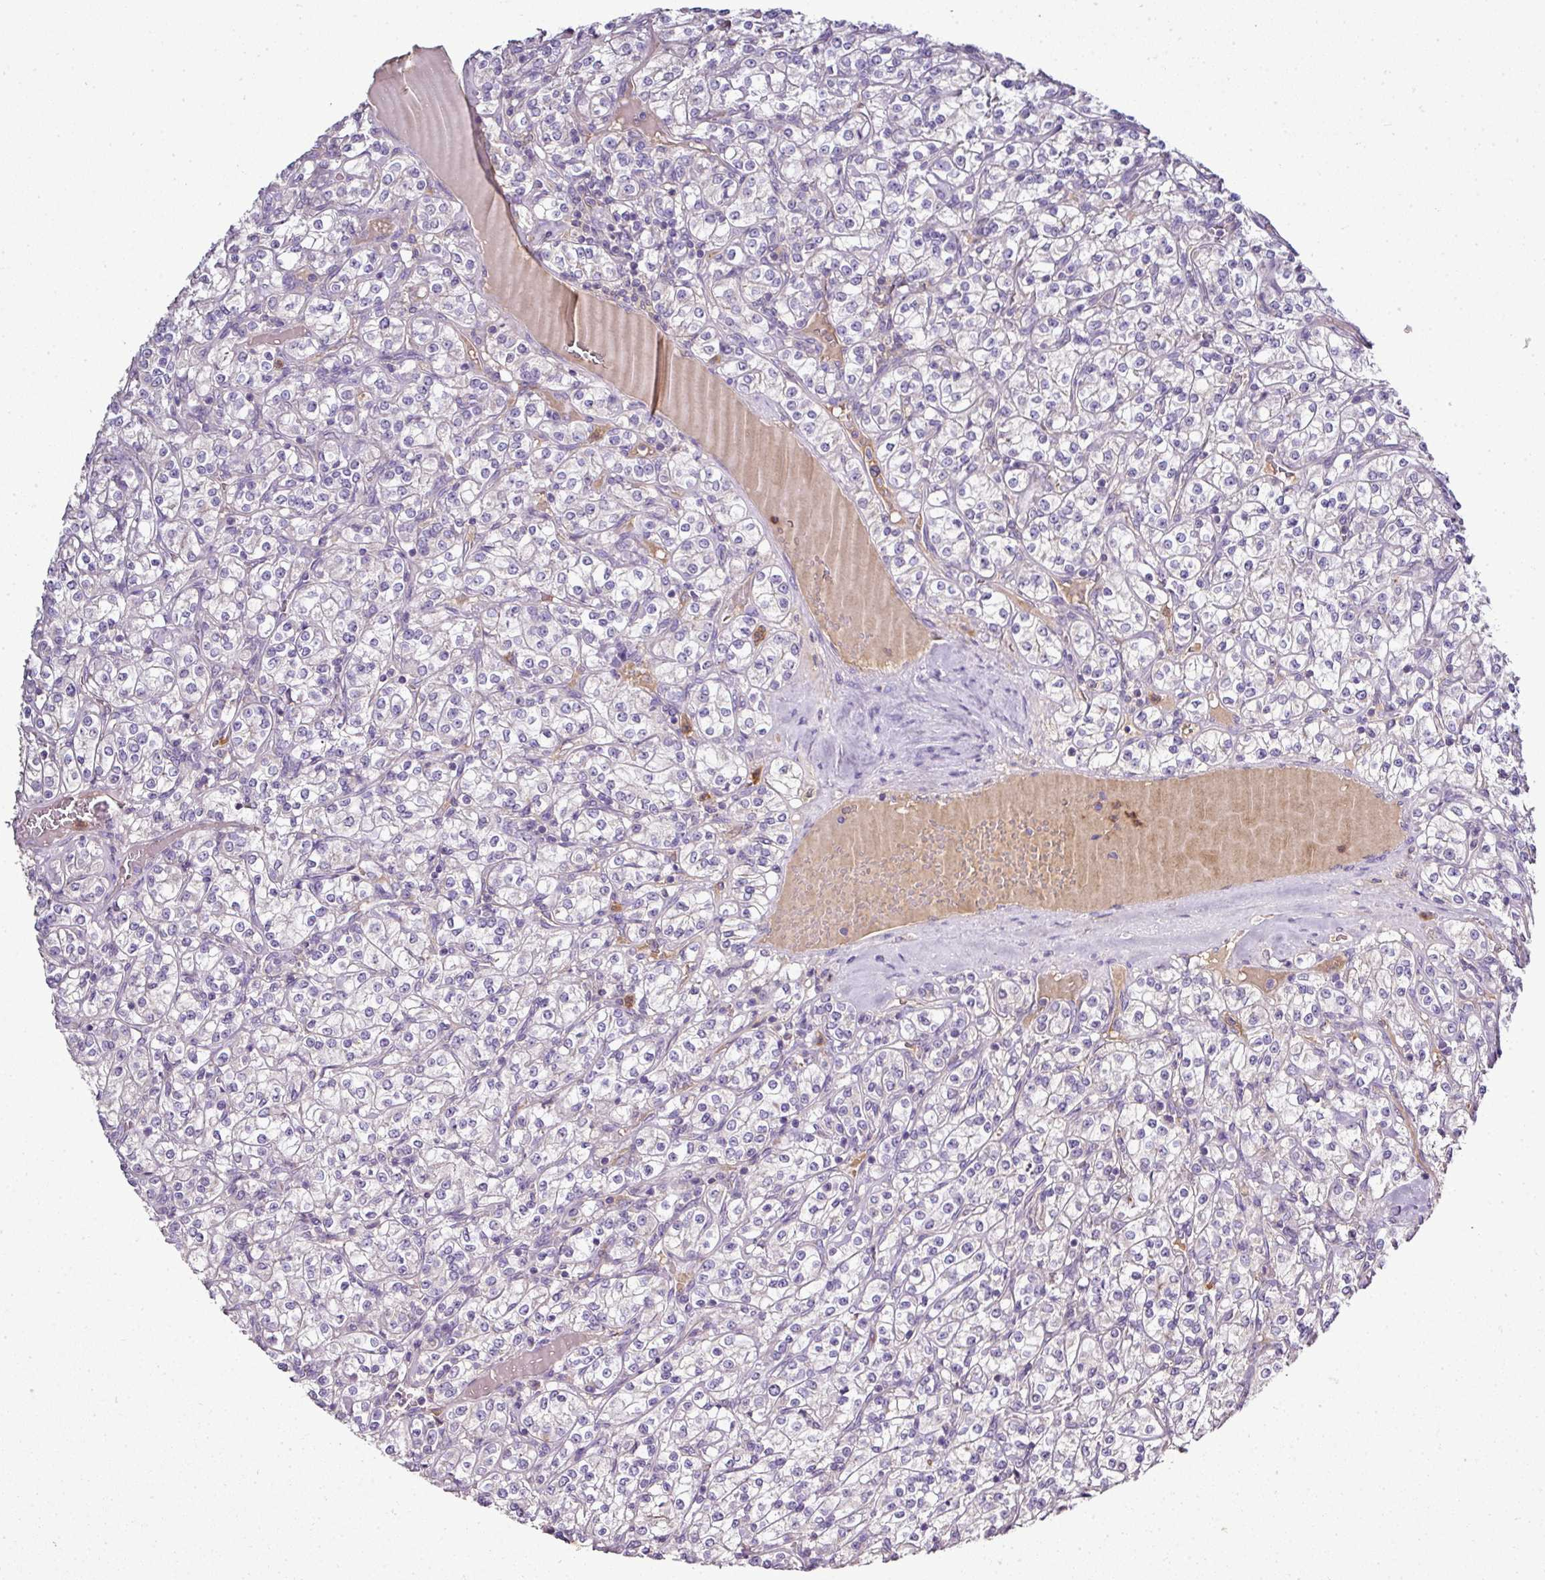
{"staining": {"intensity": "negative", "quantity": "none", "location": "none"}, "tissue": "renal cancer", "cell_type": "Tumor cells", "image_type": "cancer", "snomed": [{"axis": "morphology", "description": "Adenocarcinoma, NOS"}, {"axis": "topography", "description": "Kidney"}], "caption": "The image reveals no significant staining in tumor cells of renal cancer.", "gene": "CAB39L", "patient": {"sex": "male", "age": 77}}